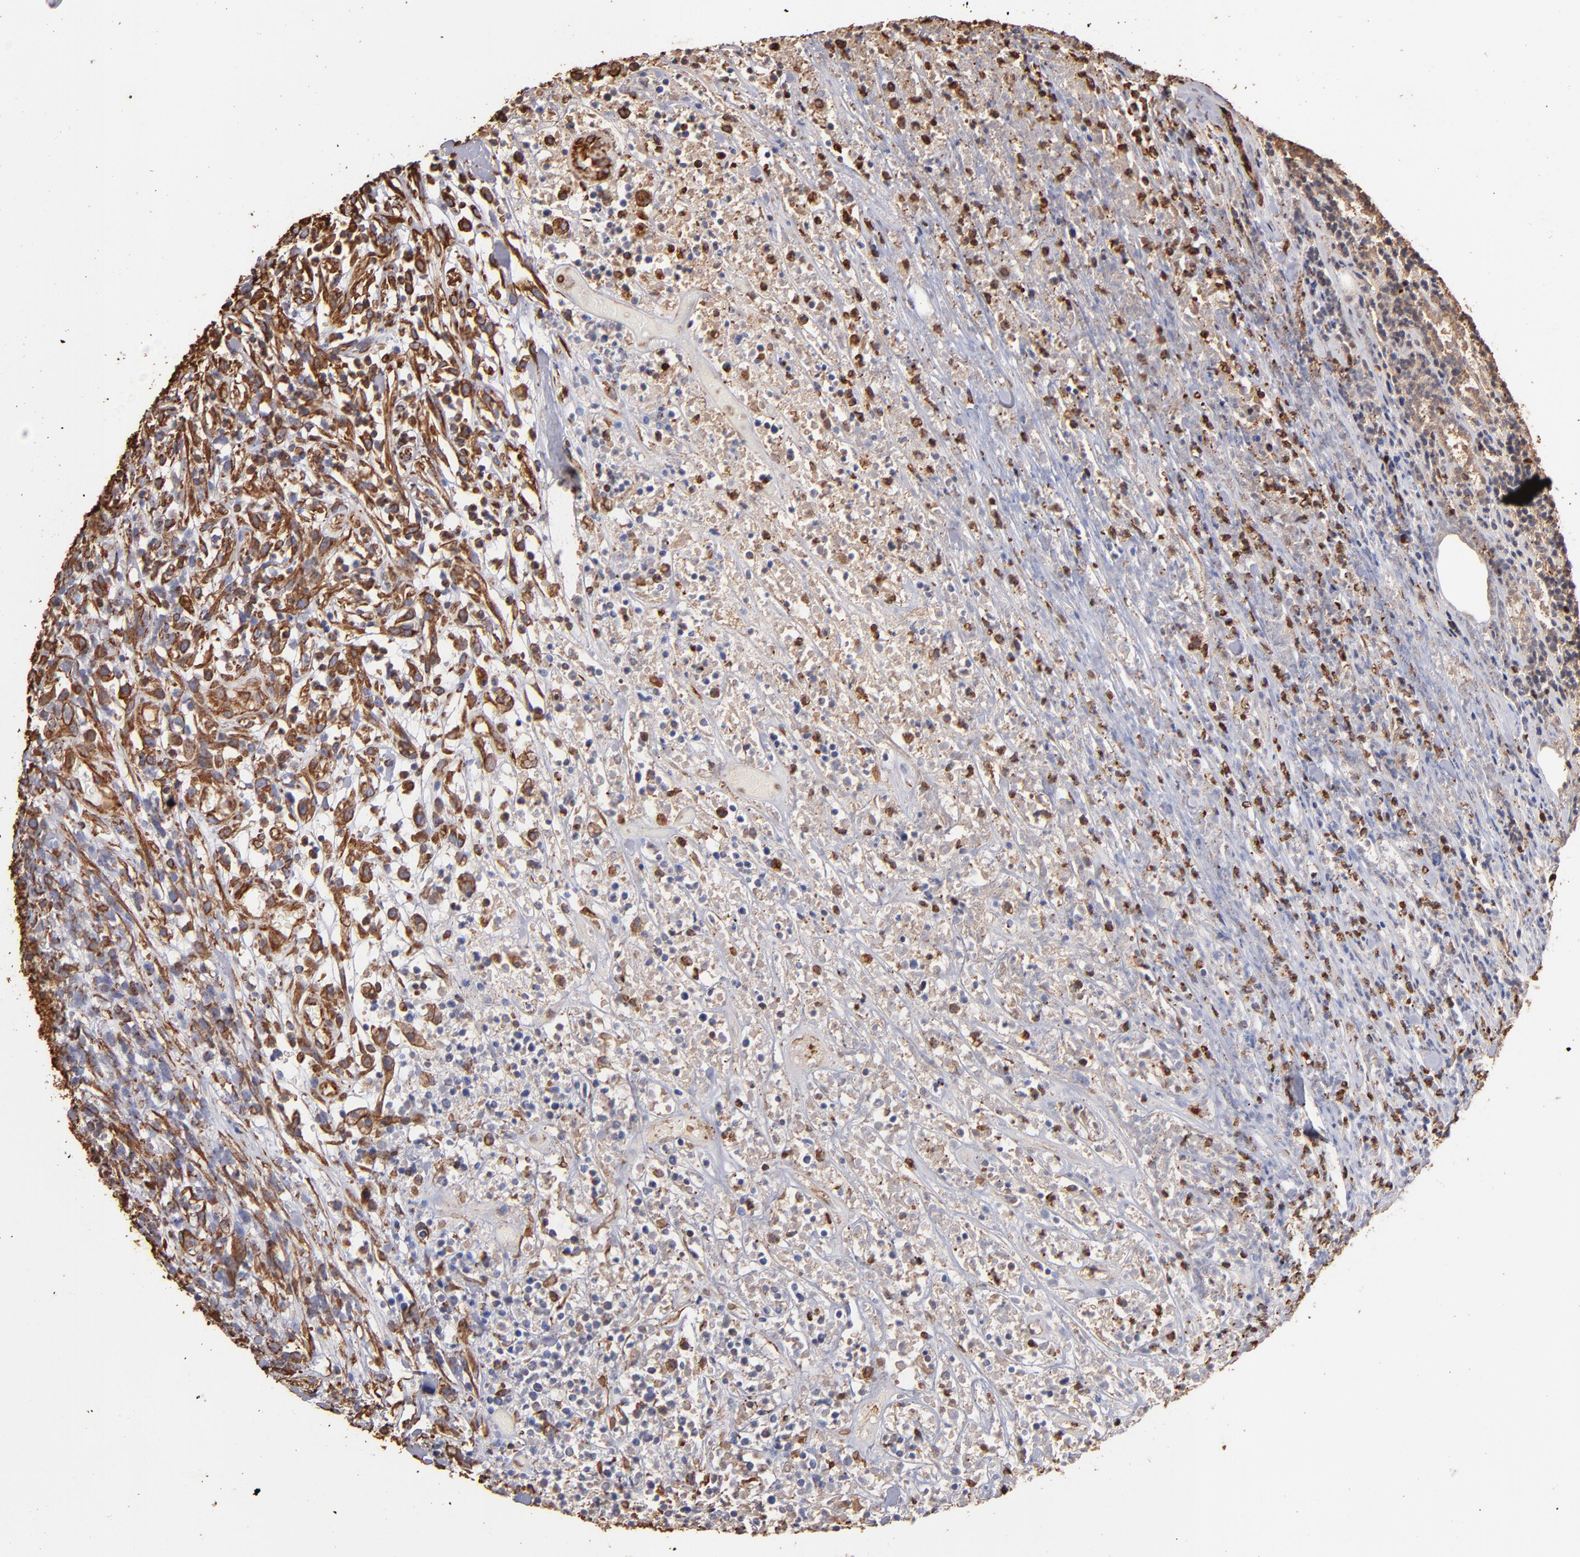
{"staining": {"intensity": "strong", "quantity": ">75%", "location": "cytoplasmic/membranous"}, "tissue": "lymphoma", "cell_type": "Tumor cells", "image_type": "cancer", "snomed": [{"axis": "morphology", "description": "Malignant lymphoma, non-Hodgkin's type, High grade"}, {"axis": "topography", "description": "Lymph node"}], "caption": "IHC photomicrograph of high-grade malignant lymphoma, non-Hodgkin's type stained for a protein (brown), which displays high levels of strong cytoplasmic/membranous staining in approximately >75% of tumor cells.", "gene": "VIM", "patient": {"sex": "female", "age": 73}}